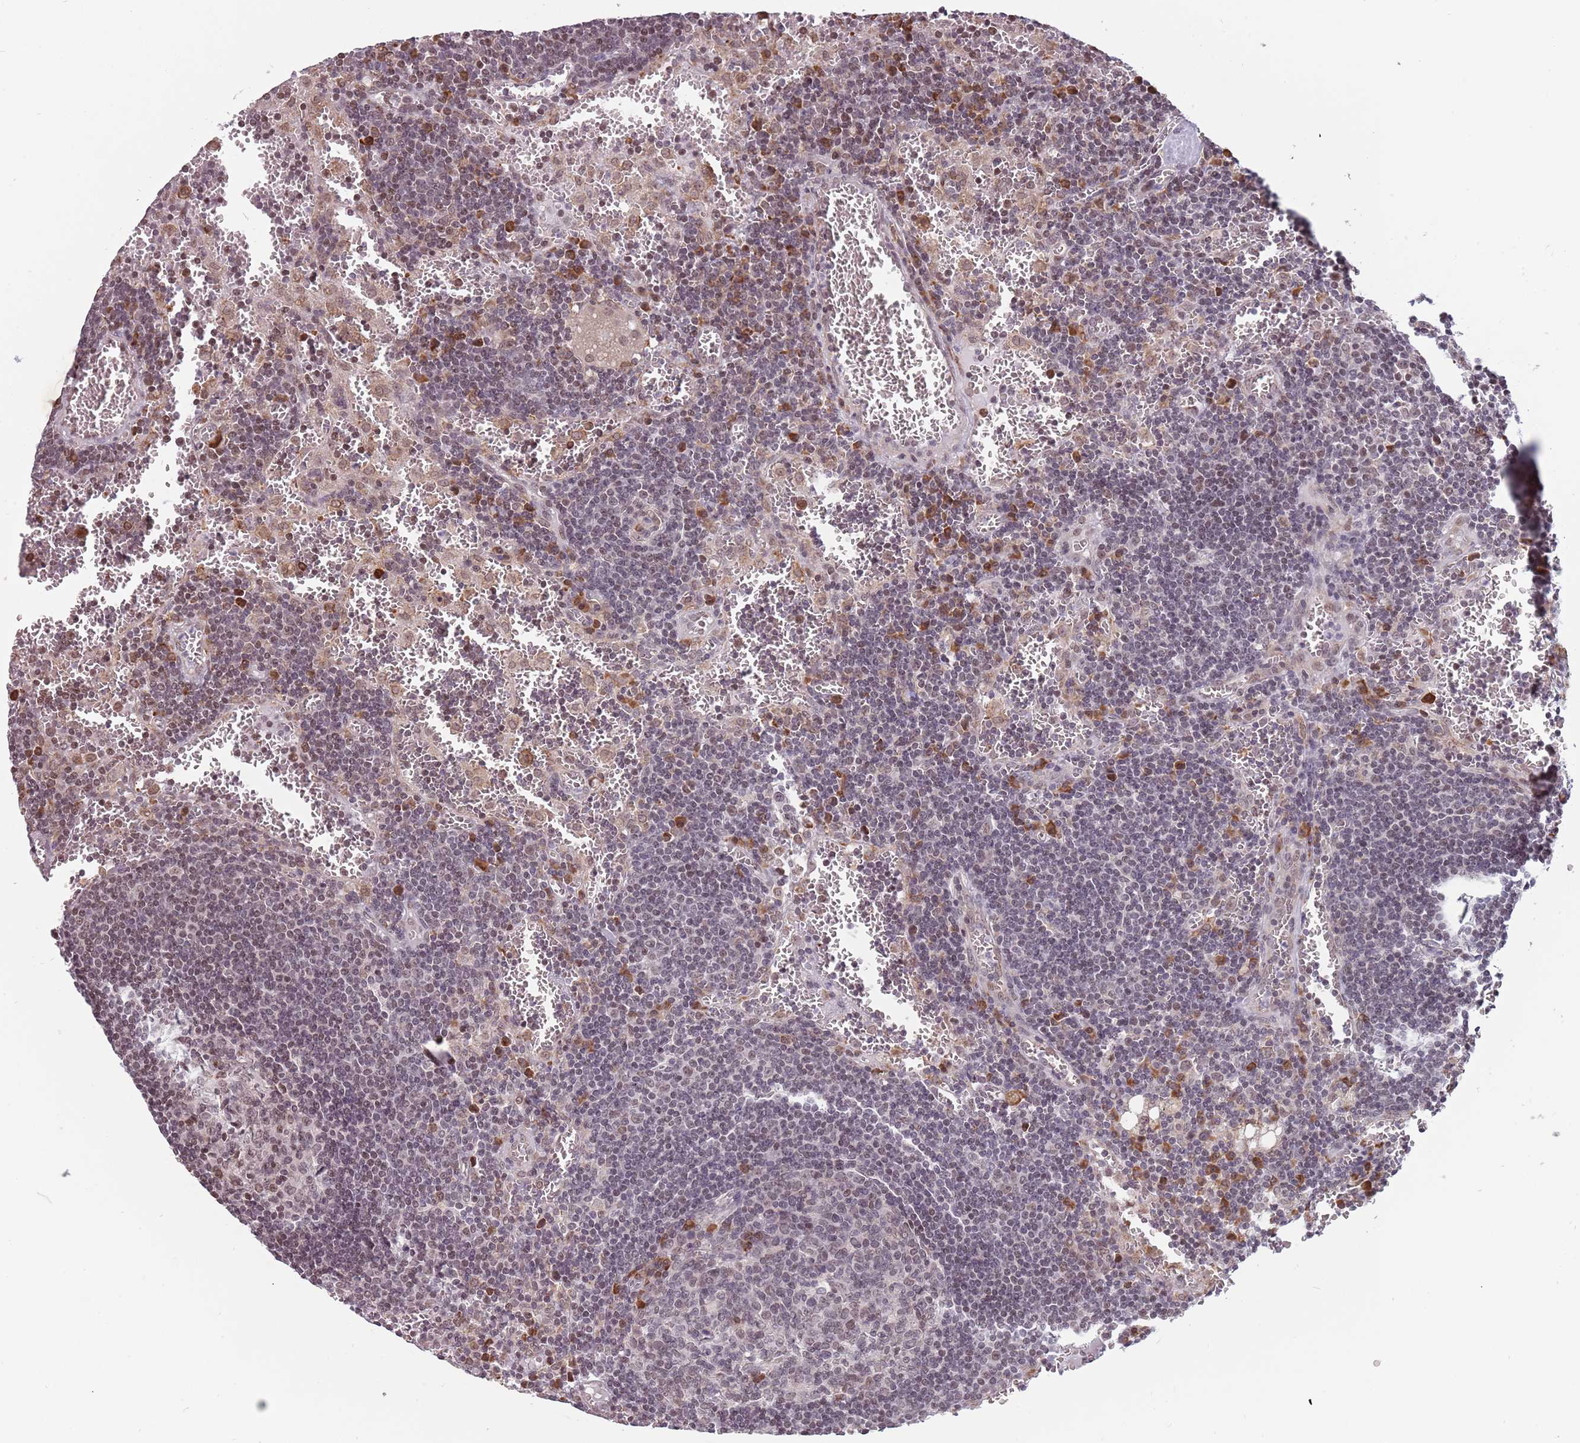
{"staining": {"intensity": "negative", "quantity": "none", "location": "none"}, "tissue": "lymph node", "cell_type": "Germinal center cells", "image_type": "normal", "snomed": [{"axis": "morphology", "description": "Normal tissue, NOS"}, {"axis": "topography", "description": "Lymph node"}], "caption": "Germinal center cells are negative for protein expression in benign human lymph node. (Brightfield microscopy of DAB (3,3'-diaminobenzidine) IHC at high magnification).", "gene": "BARD1", "patient": {"sex": "female", "age": 73}}